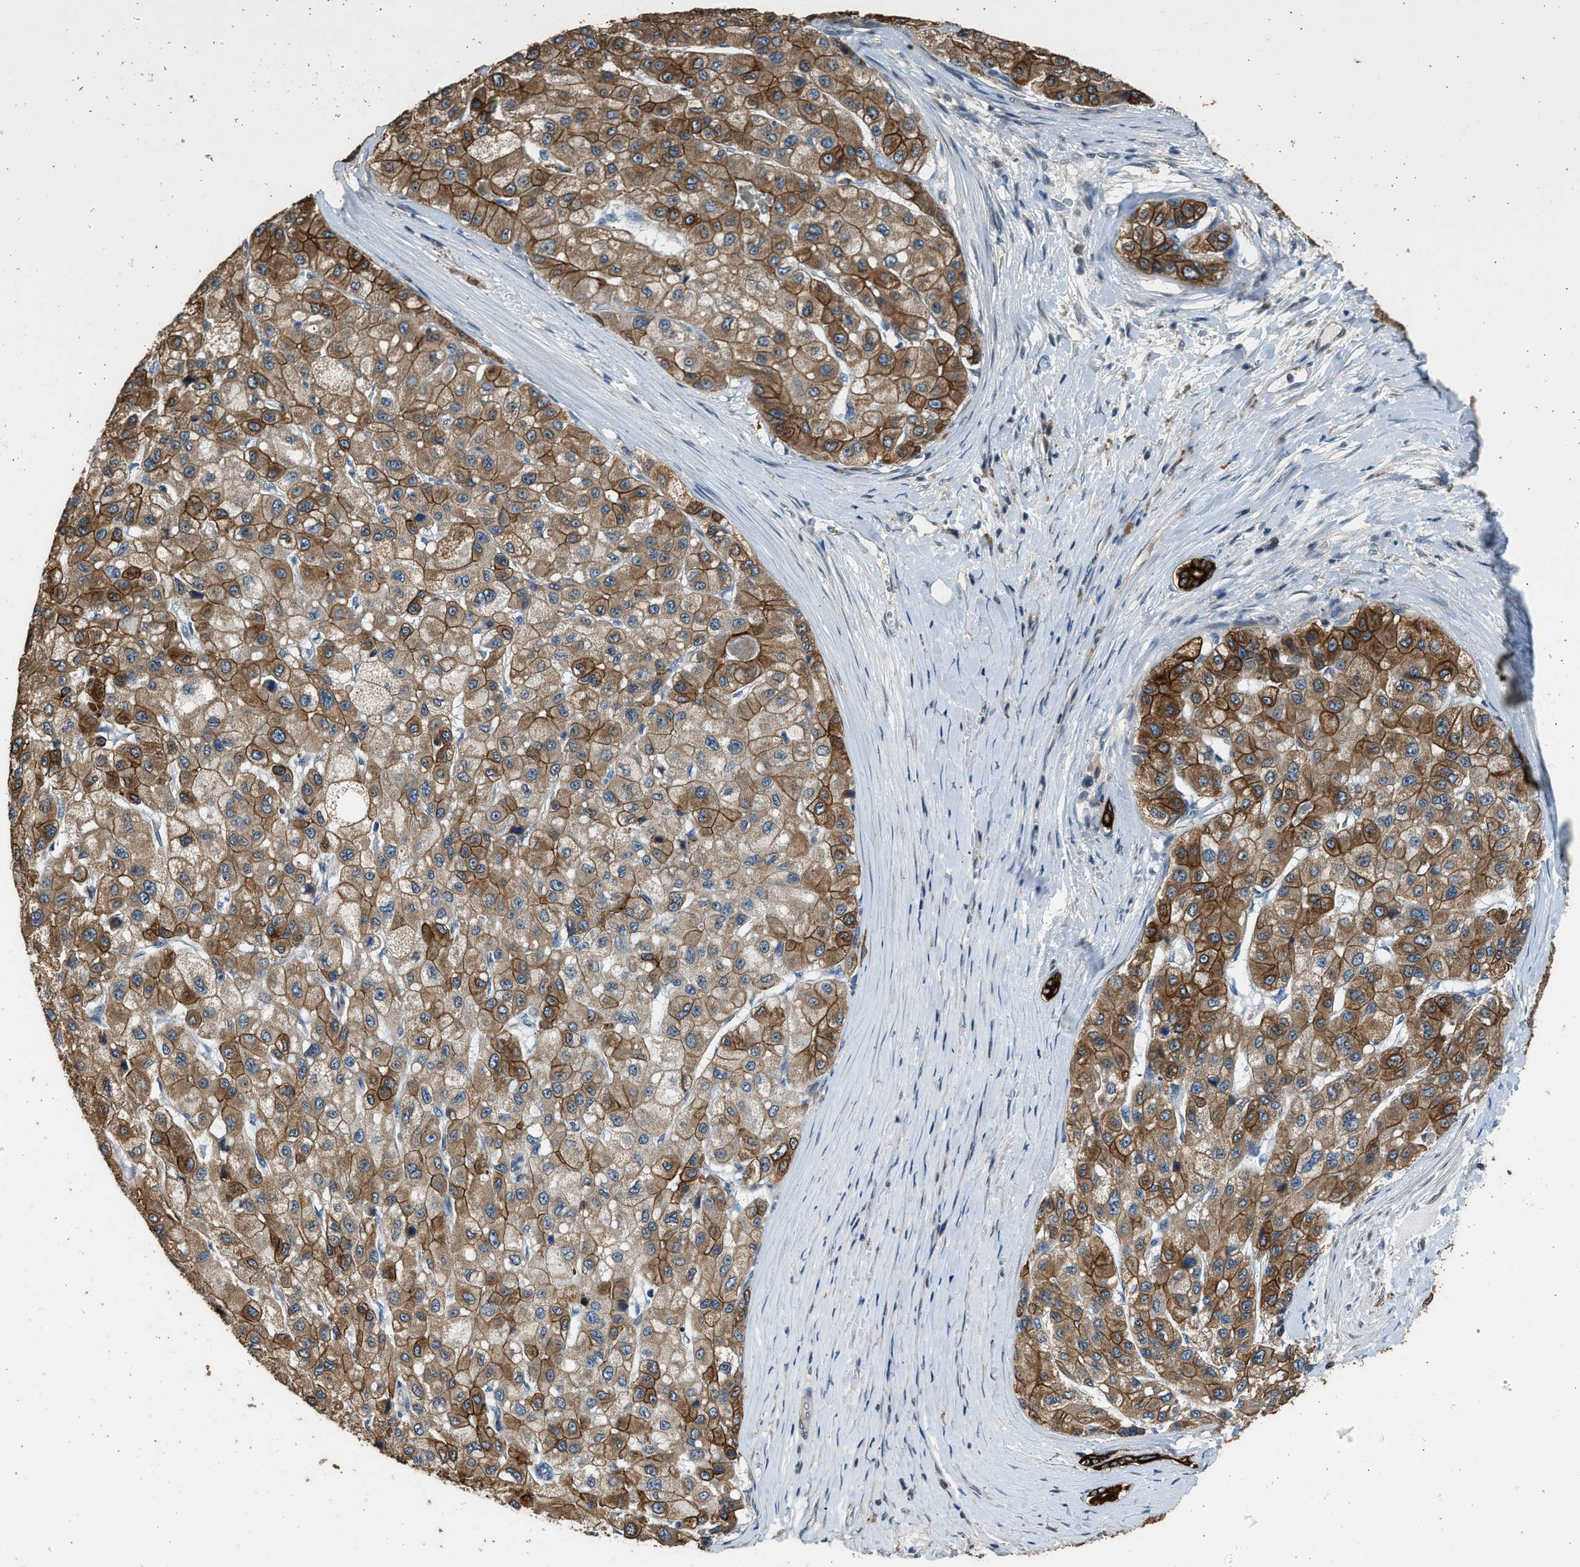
{"staining": {"intensity": "strong", "quantity": ">75%", "location": "cytoplasmic/membranous"}, "tissue": "liver cancer", "cell_type": "Tumor cells", "image_type": "cancer", "snomed": [{"axis": "morphology", "description": "Carcinoma, Hepatocellular, NOS"}, {"axis": "topography", "description": "Liver"}], "caption": "Brown immunohistochemical staining in human liver hepatocellular carcinoma demonstrates strong cytoplasmic/membranous positivity in about >75% of tumor cells.", "gene": "PCLO", "patient": {"sex": "male", "age": 80}}